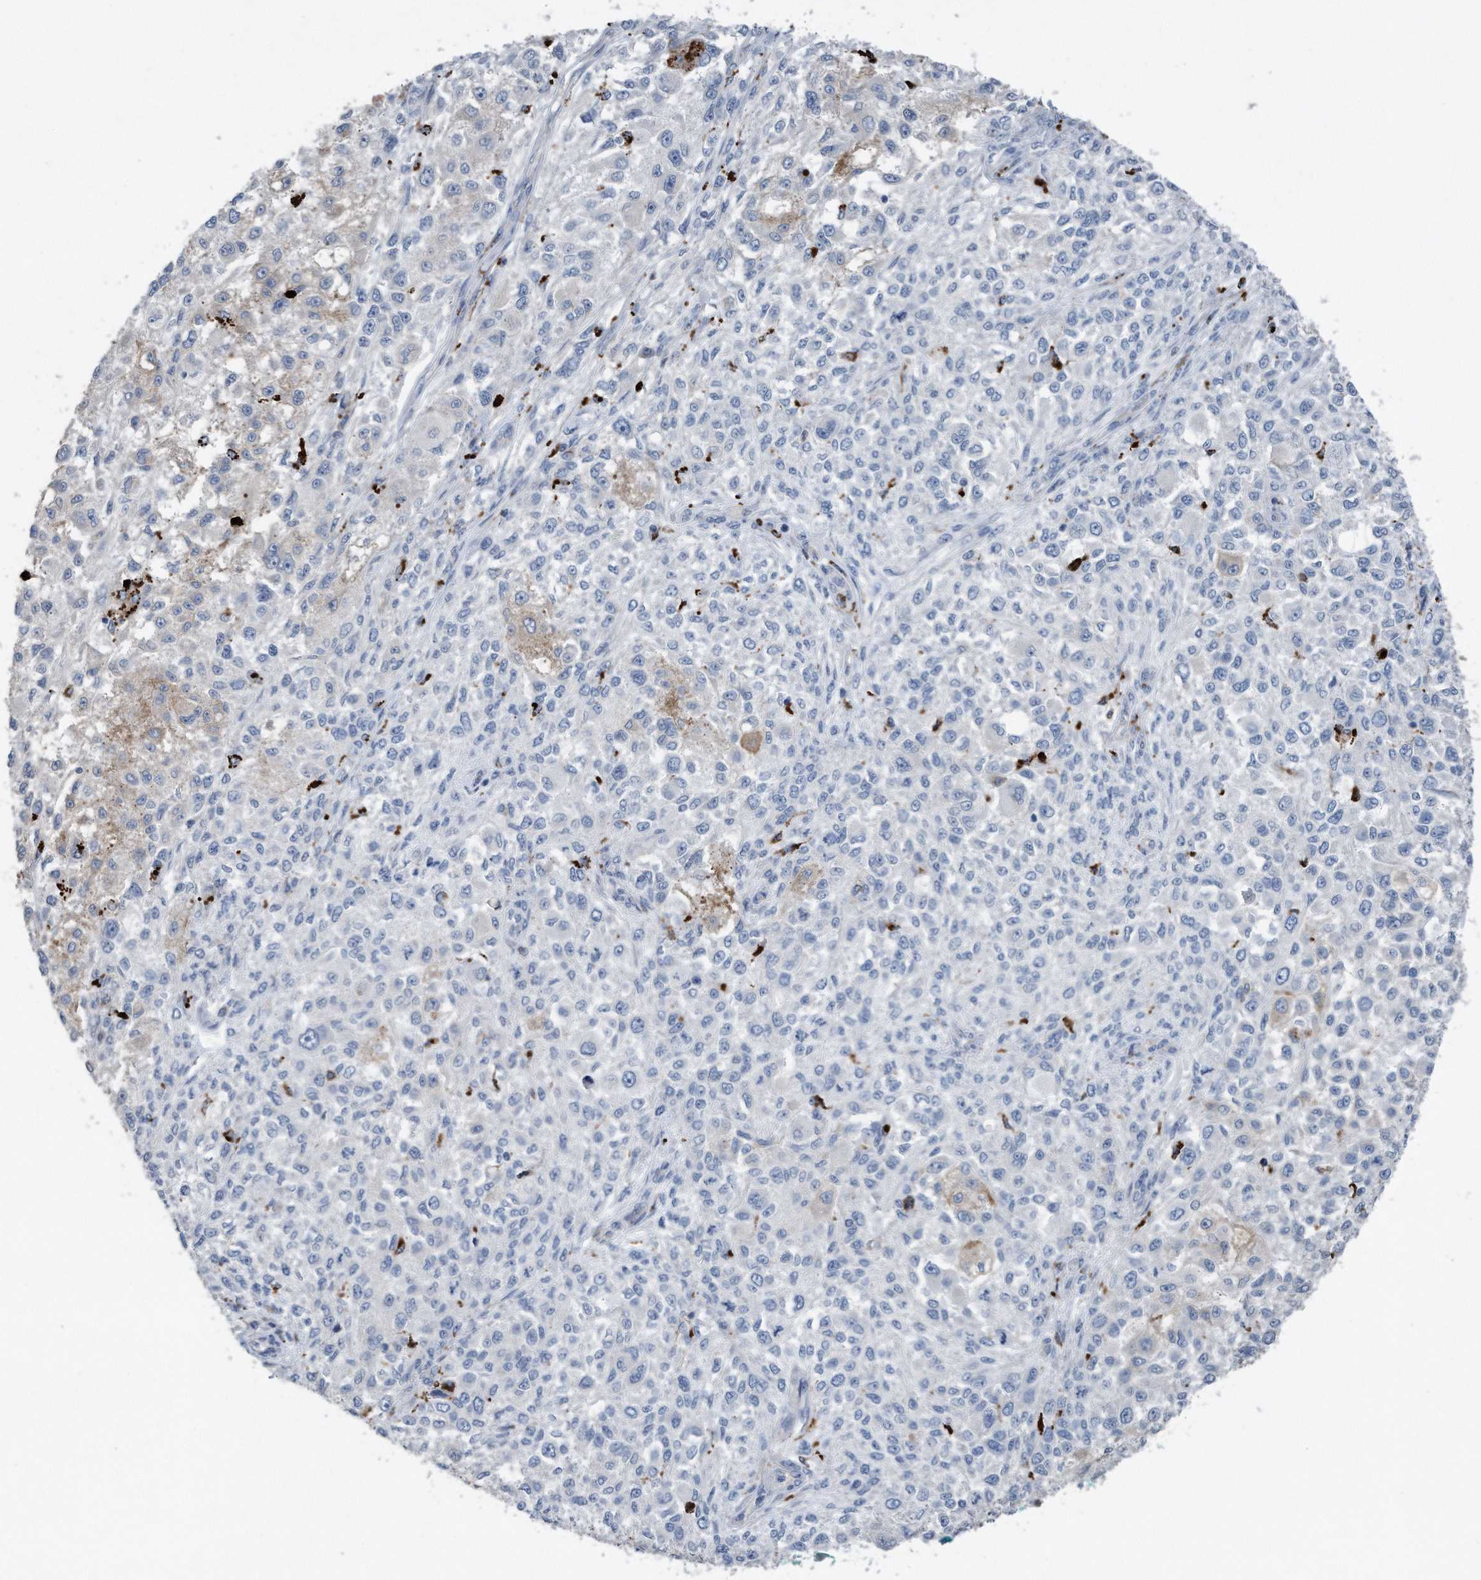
{"staining": {"intensity": "negative", "quantity": "none", "location": "none"}, "tissue": "melanoma", "cell_type": "Tumor cells", "image_type": "cancer", "snomed": [{"axis": "morphology", "description": "Necrosis, NOS"}, {"axis": "morphology", "description": "Malignant melanoma, NOS"}, {"axis": "topography", "description": "Skin"}], "caption": "Immunohistochemical staining of melanoma exhibits no significant staining in tumor cells.", "gene": "ZNF772", "patient": {"sex": "female", "age": 87}}